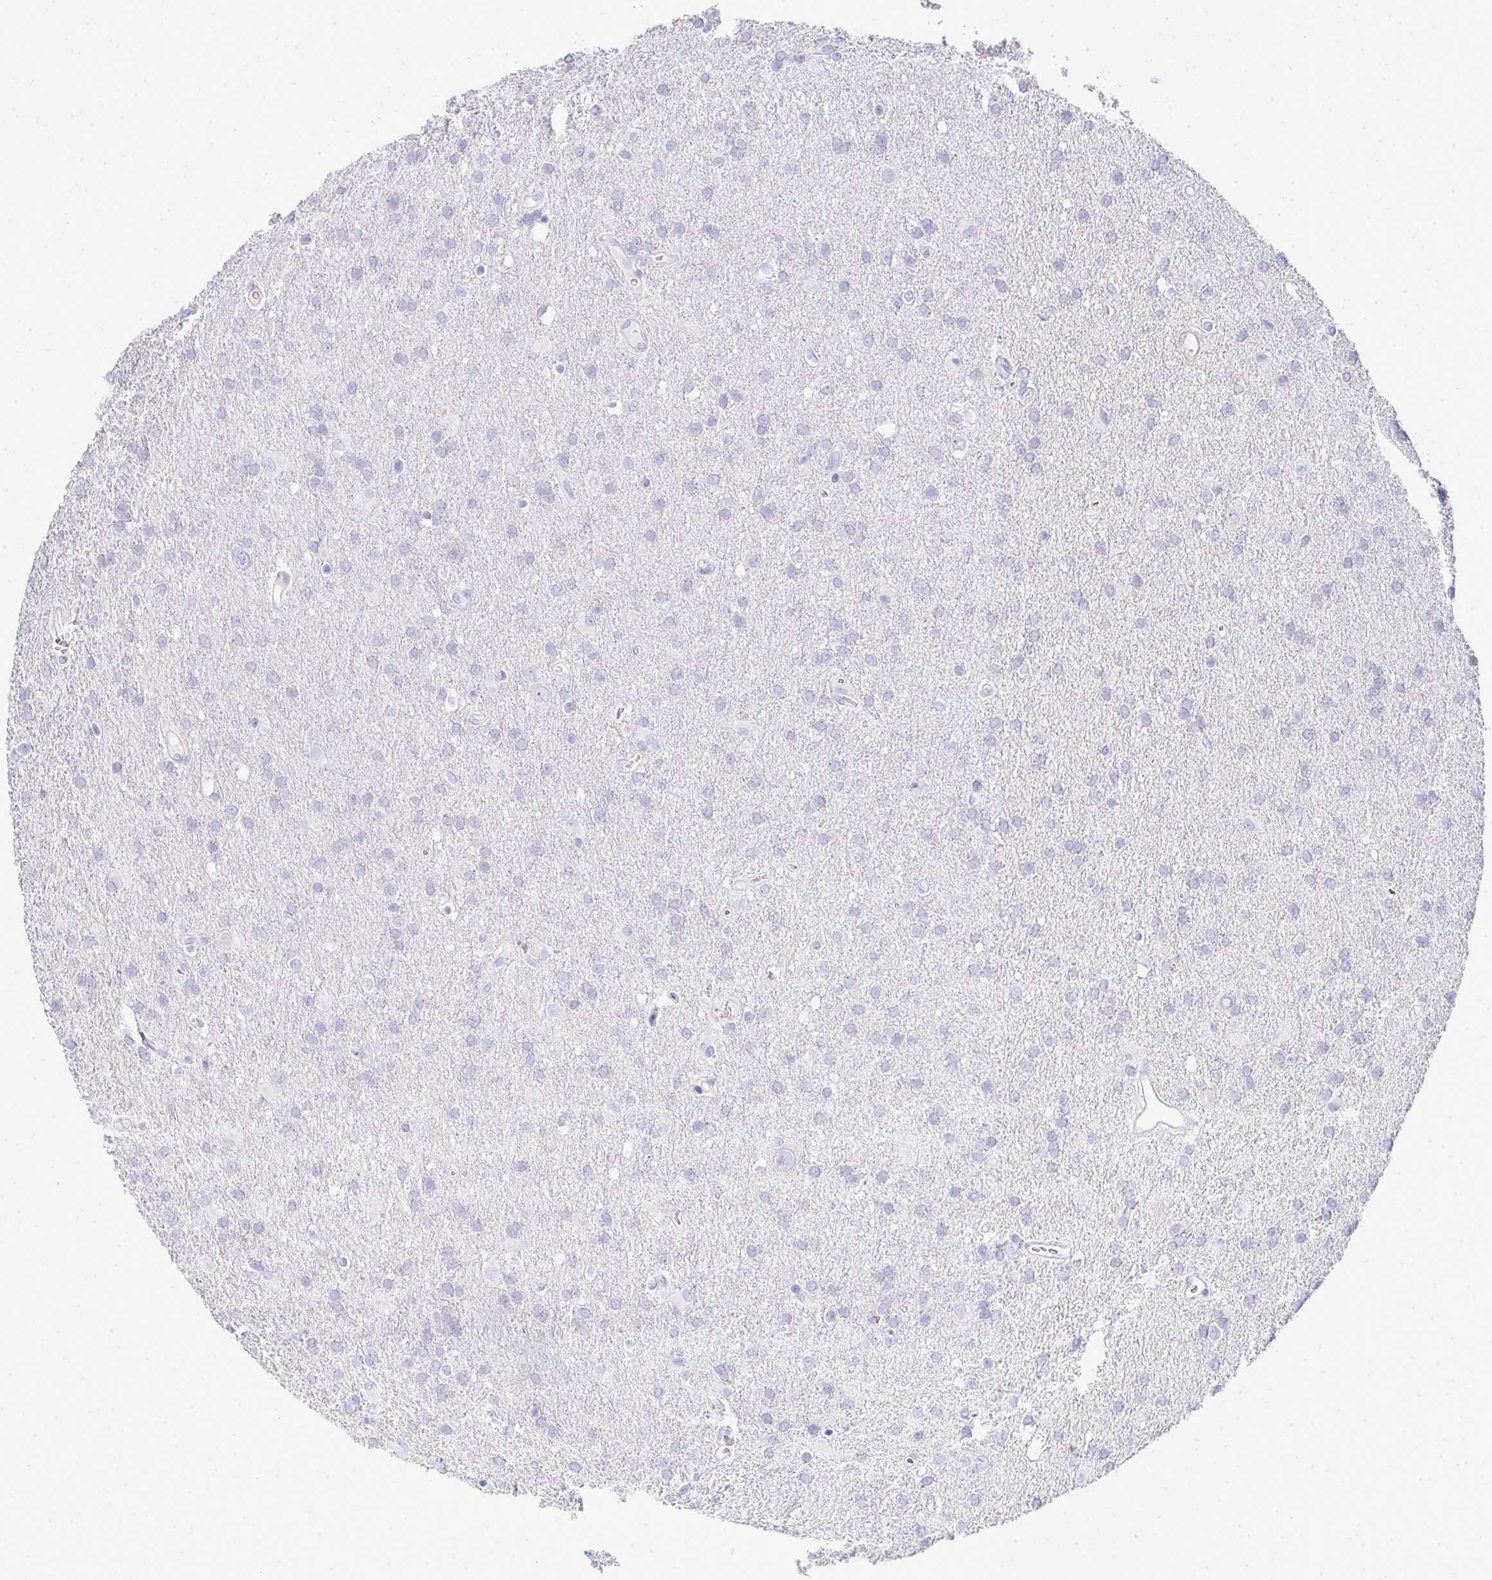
{"staining": {"intensity": "negative", "quantity": "none", "location": "none"}, "tissue": "glioma", "cell_type": "Tumor cells", "image_type": "cancer", "snomed": [{"axis": "morphology", "description": "Glioma, malignant, Low grade"}, {"axis": "topography", "description": "Brain"}], "caption": "Immunohistochemistry of malignant low-grade glioma demonstrates no positivity in tumor cells.", "gene": "ZNF182", "patient": {"sex": "male", "age": 66}}